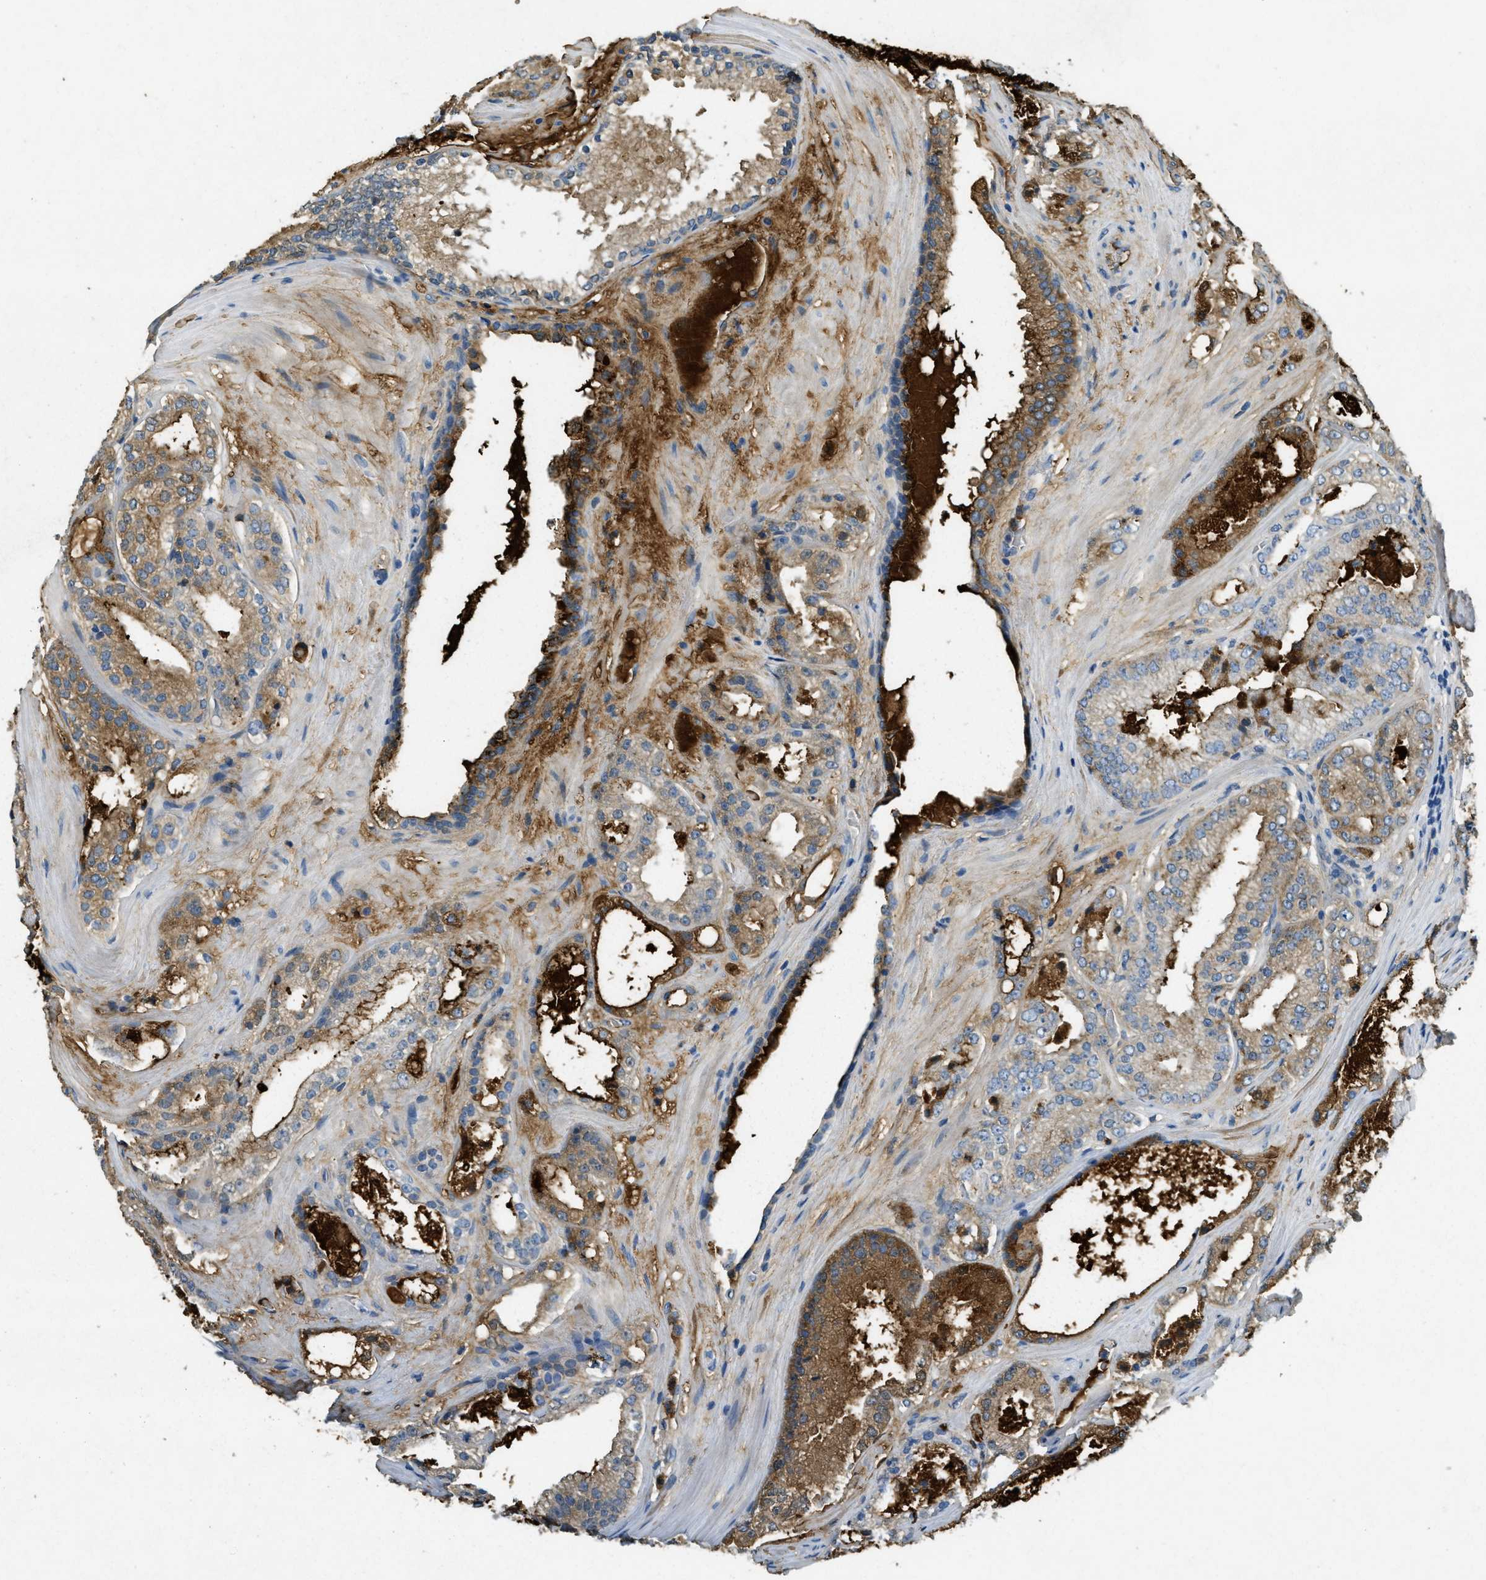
{"staining": {"intensity": "moderate", "quantity": ">75%", "location": "cytoplasmic/membranous"}, "tissue": "prostate cancer", "cell_type": "Tumor cells", "image_type": "cancer", "snomed": [{"axis": "morphology", "description": "Adenocarcinoma, High grade"}, {"axis": "topography", "description": "Prostate"}], "caption": "Prostate adenocarcinoma (high-grade) stained for a protein (brown) exhibits moderate cytoplasmic/membranous positive positivity in approximately >75% of tumor cells.", "gene": "PRTN3", "patient": {"sex": "male", "age": 65}}